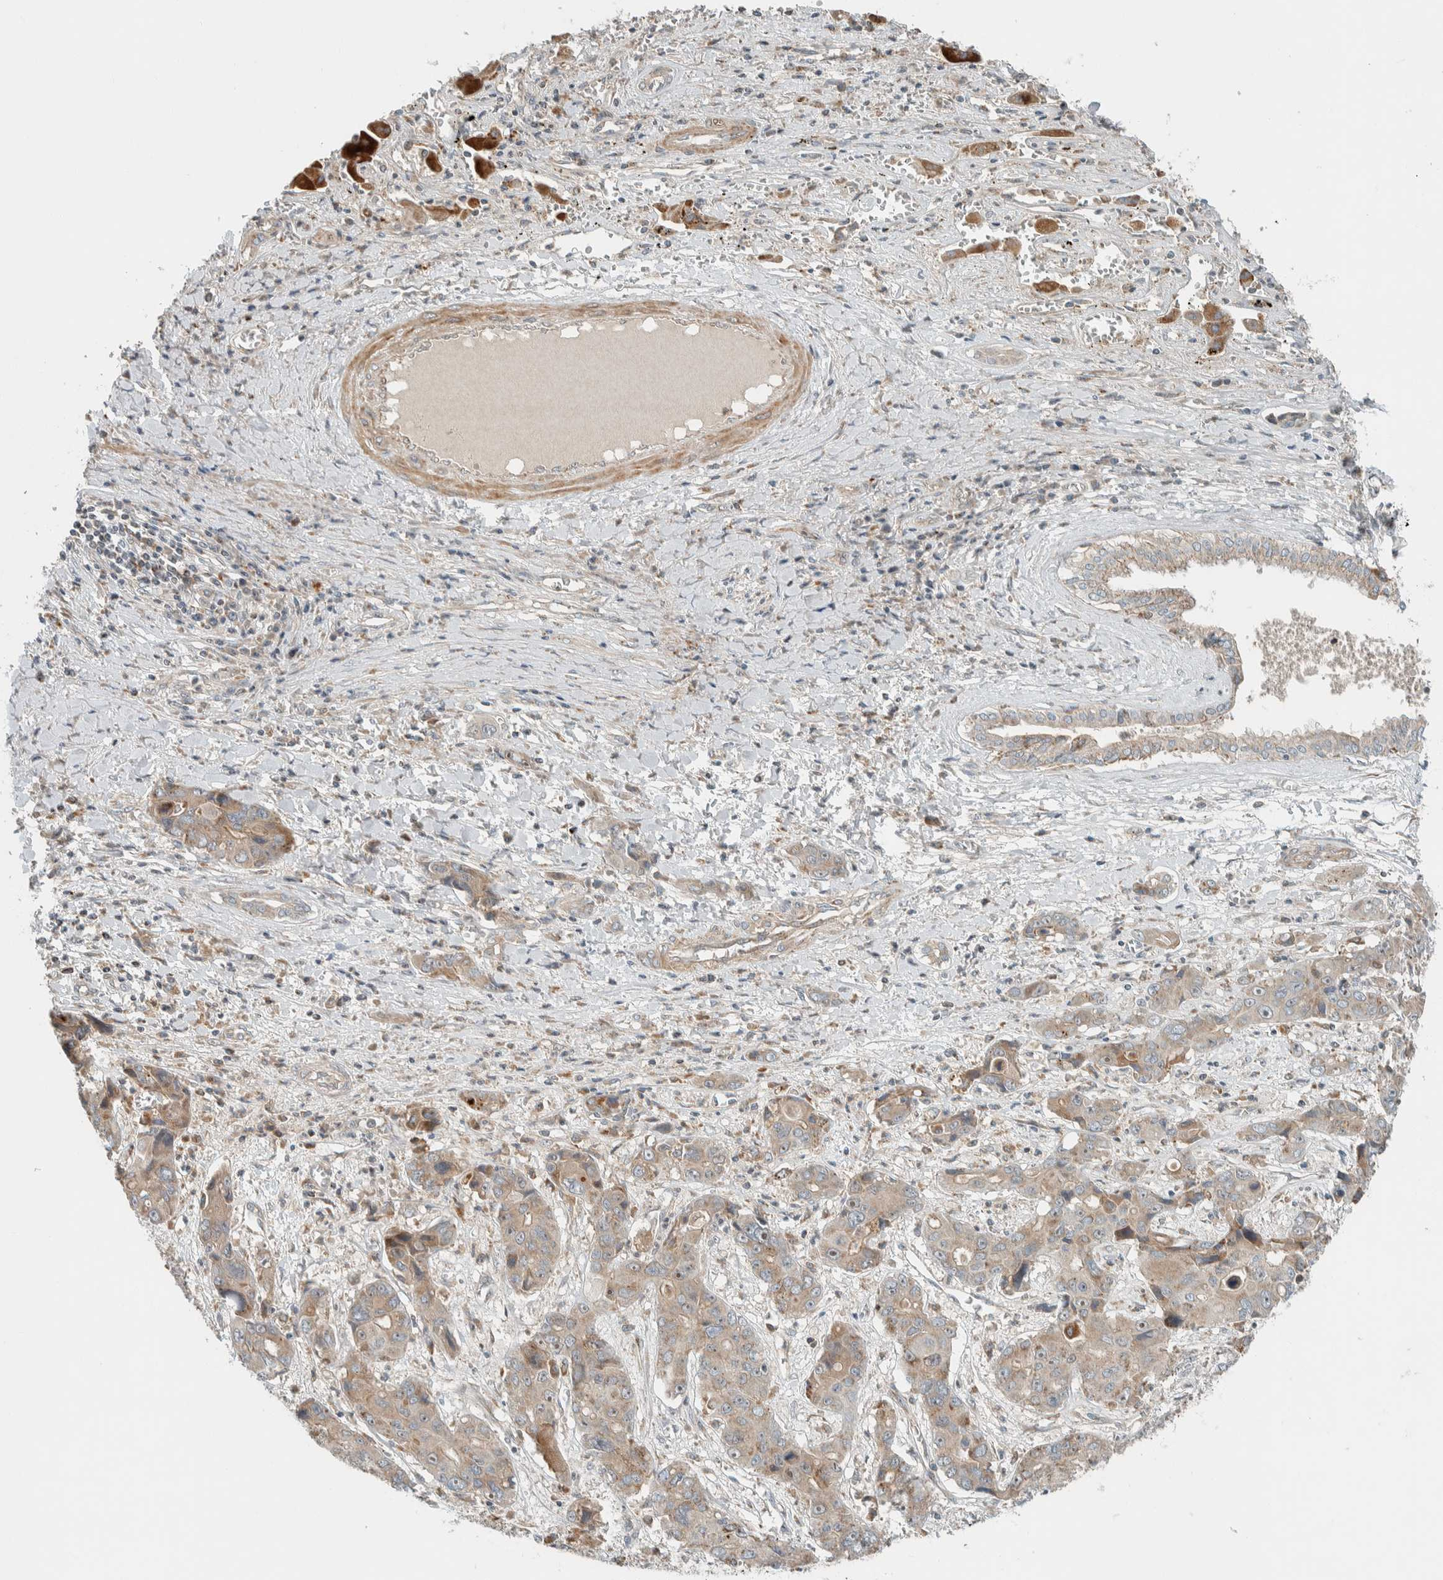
{"staining": {"intensity": "weak", "quantity": ">75%", "location": "cytoplasmic/membranous"}, "tissue": "liver cancer", "cell_type": "Tumor cells", "image_type": "cancer", "snomed": [{"axis": "morphology", "description": "Cholangiocarcinoma"}, {"axis": "topography", "description": "Liver"}], "caption": "A low amount of weak cytoplasmic/membranous expression is identified in about >75% of tumor cells in liver cancer (cholangiocarcinoma) tissue.", "gene": "SLFN12L", "patient": {"sex": "male", "age": 67}}